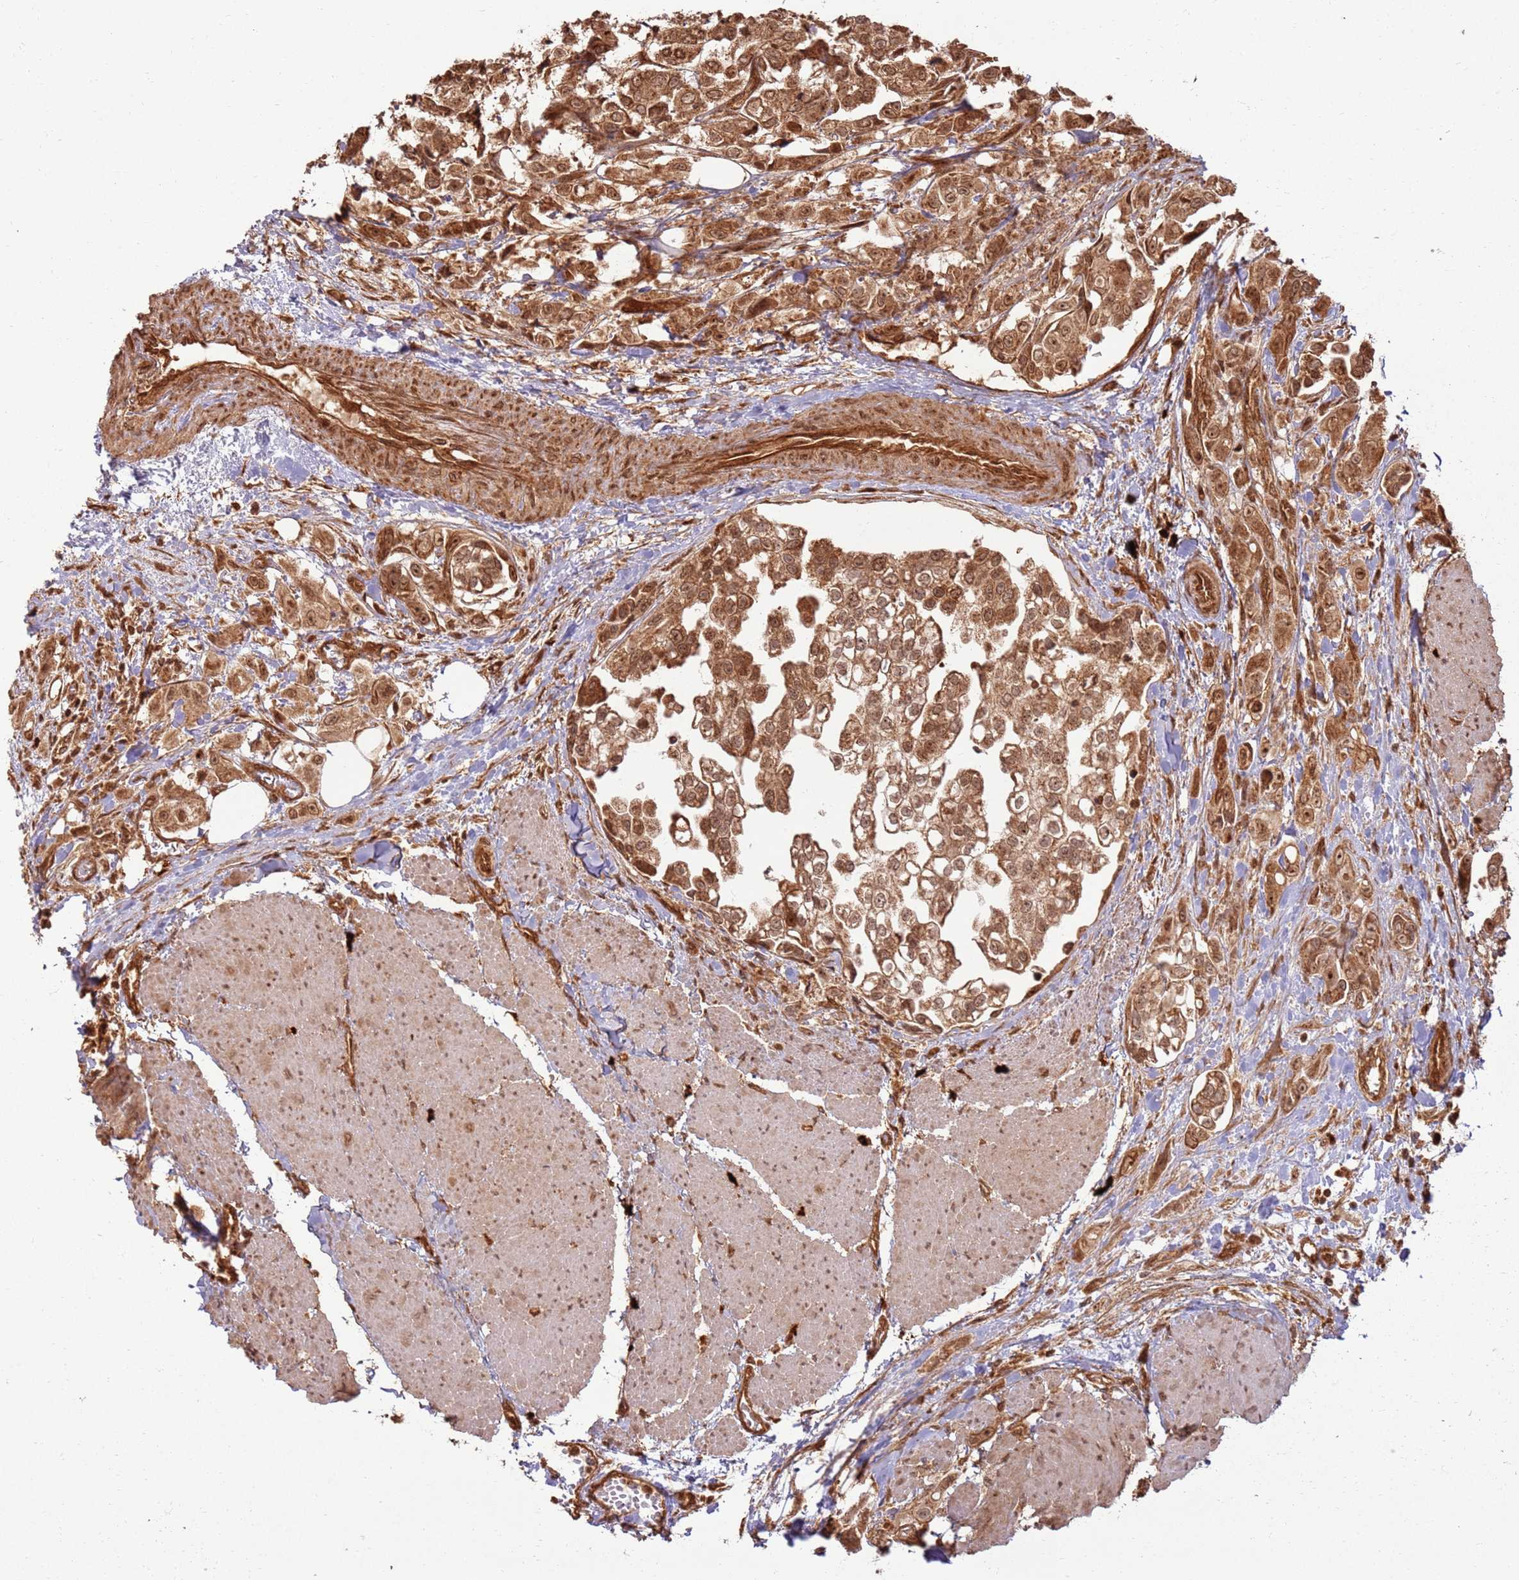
{"staining": {"intensity": "strong", "quantity": ">75%", "location": "cytoplasmic/membranous,nuclear"}, "tissue": "urothelial cancer", "cell_type": "Tumor cells", "image_type": "cancer", "snomed": [{"axis": "morphology", "description": "Urothelial carcinoma, High grade"}, {"axis": "topography", "description": "Urinary bladder"}], "caption": "High-grade urothelial carcinoma stained for a protein (brown) reveals strong cytoplasmic/membranous and nuclear positive staining in approximately >75% of tumor cells.", "gene": "TBC1D13", "patient": {"sex": "male", "age": 67}}